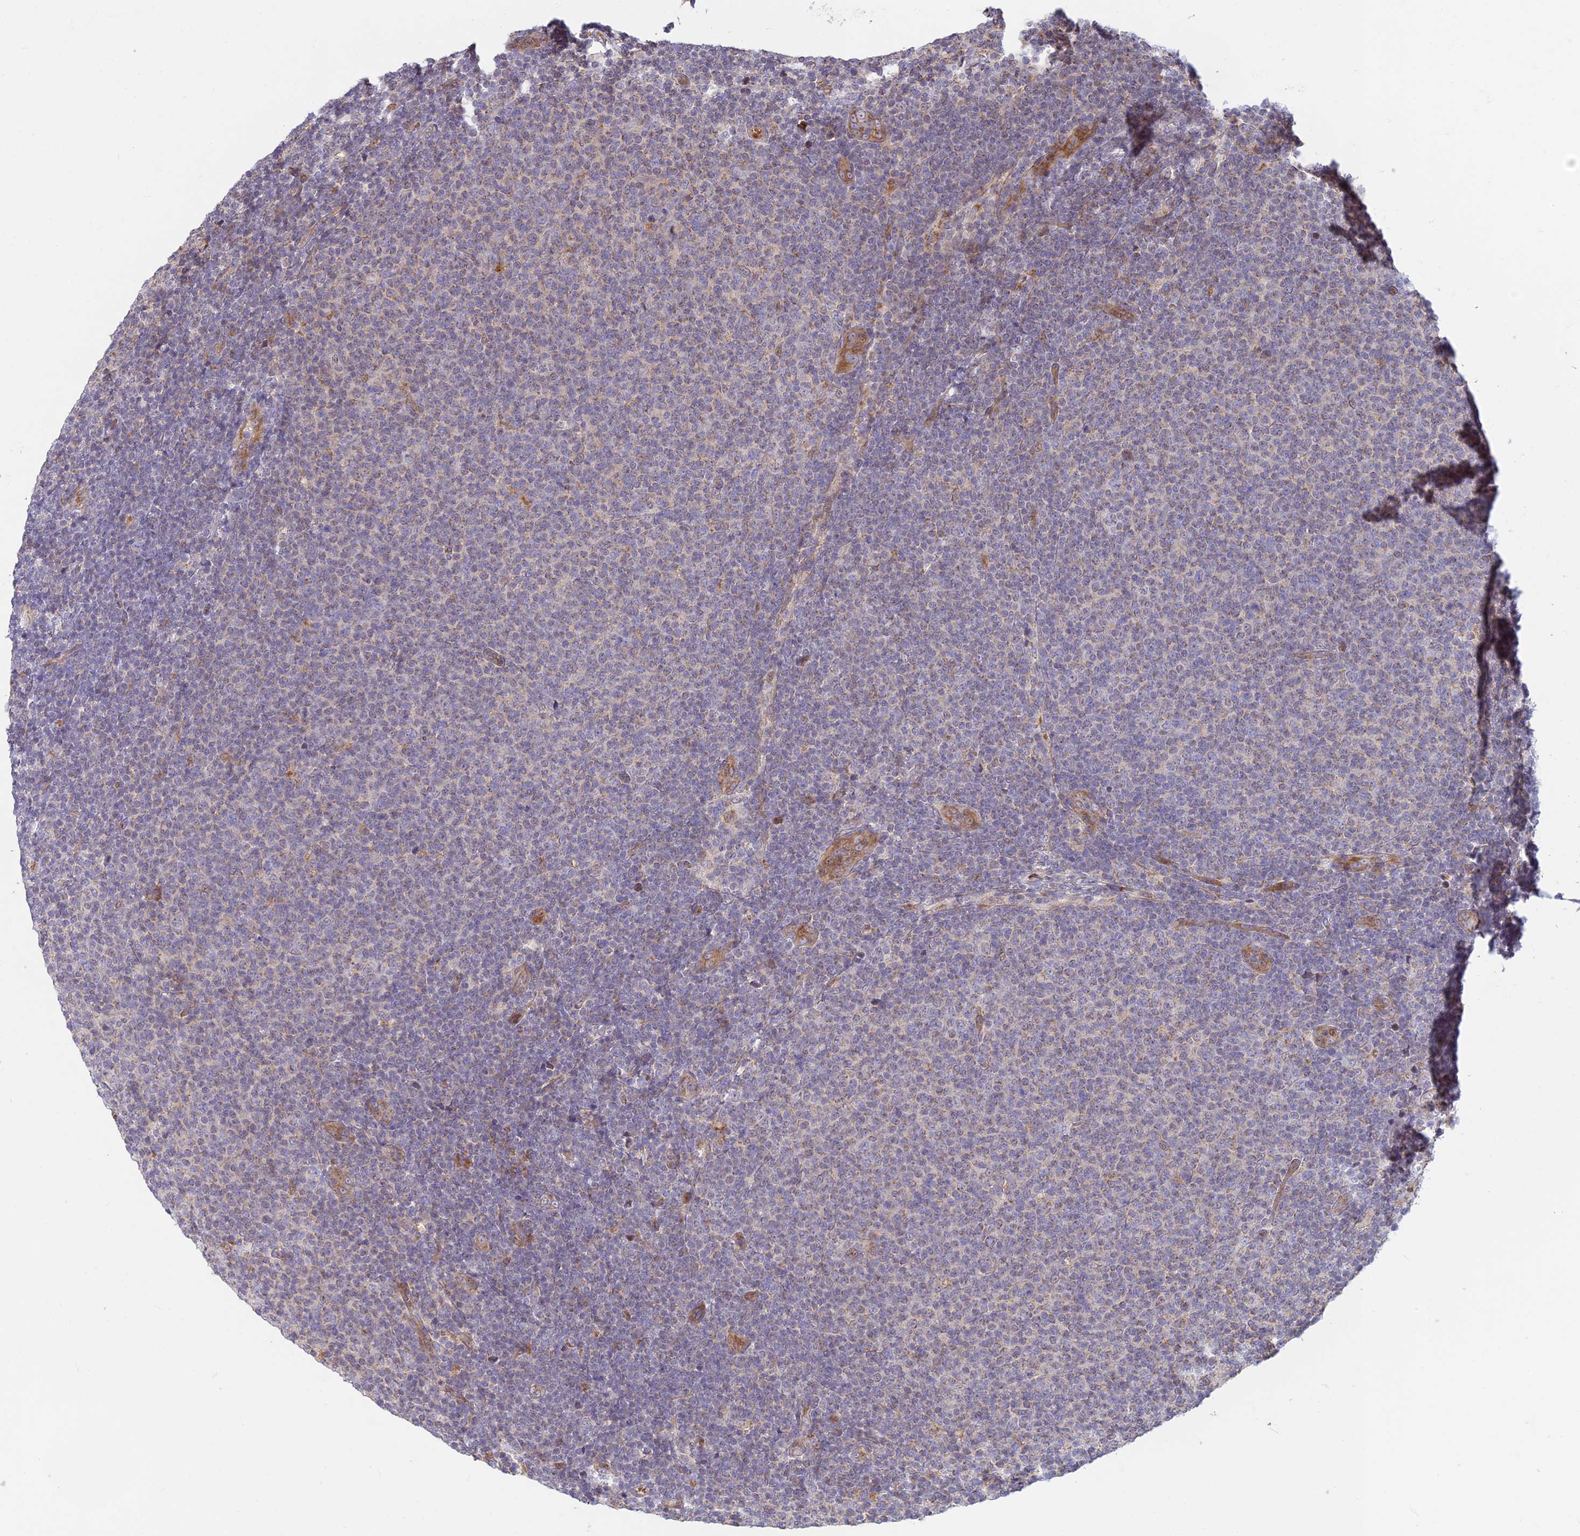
{"staining": {"intensity": "weak", "quantity": "<25%", "location": "cytoplasmic/membranous"}, "tissue": "lymphoma", "cell_type": "Tumor cells", "image_type": "cancer", "snomed": [{"axis": "morphology", "description": "Malignant lymphoma, non-Hodgkin's type, Low grade"}, {"axis": "topography", "description": "Lymph node"}], "caption": "Immunohistochemistry of lymphoma exhibits no staining in tumor cells.", "gene": "UFSP2", "patient": {"sex": "male", "age": 66}}